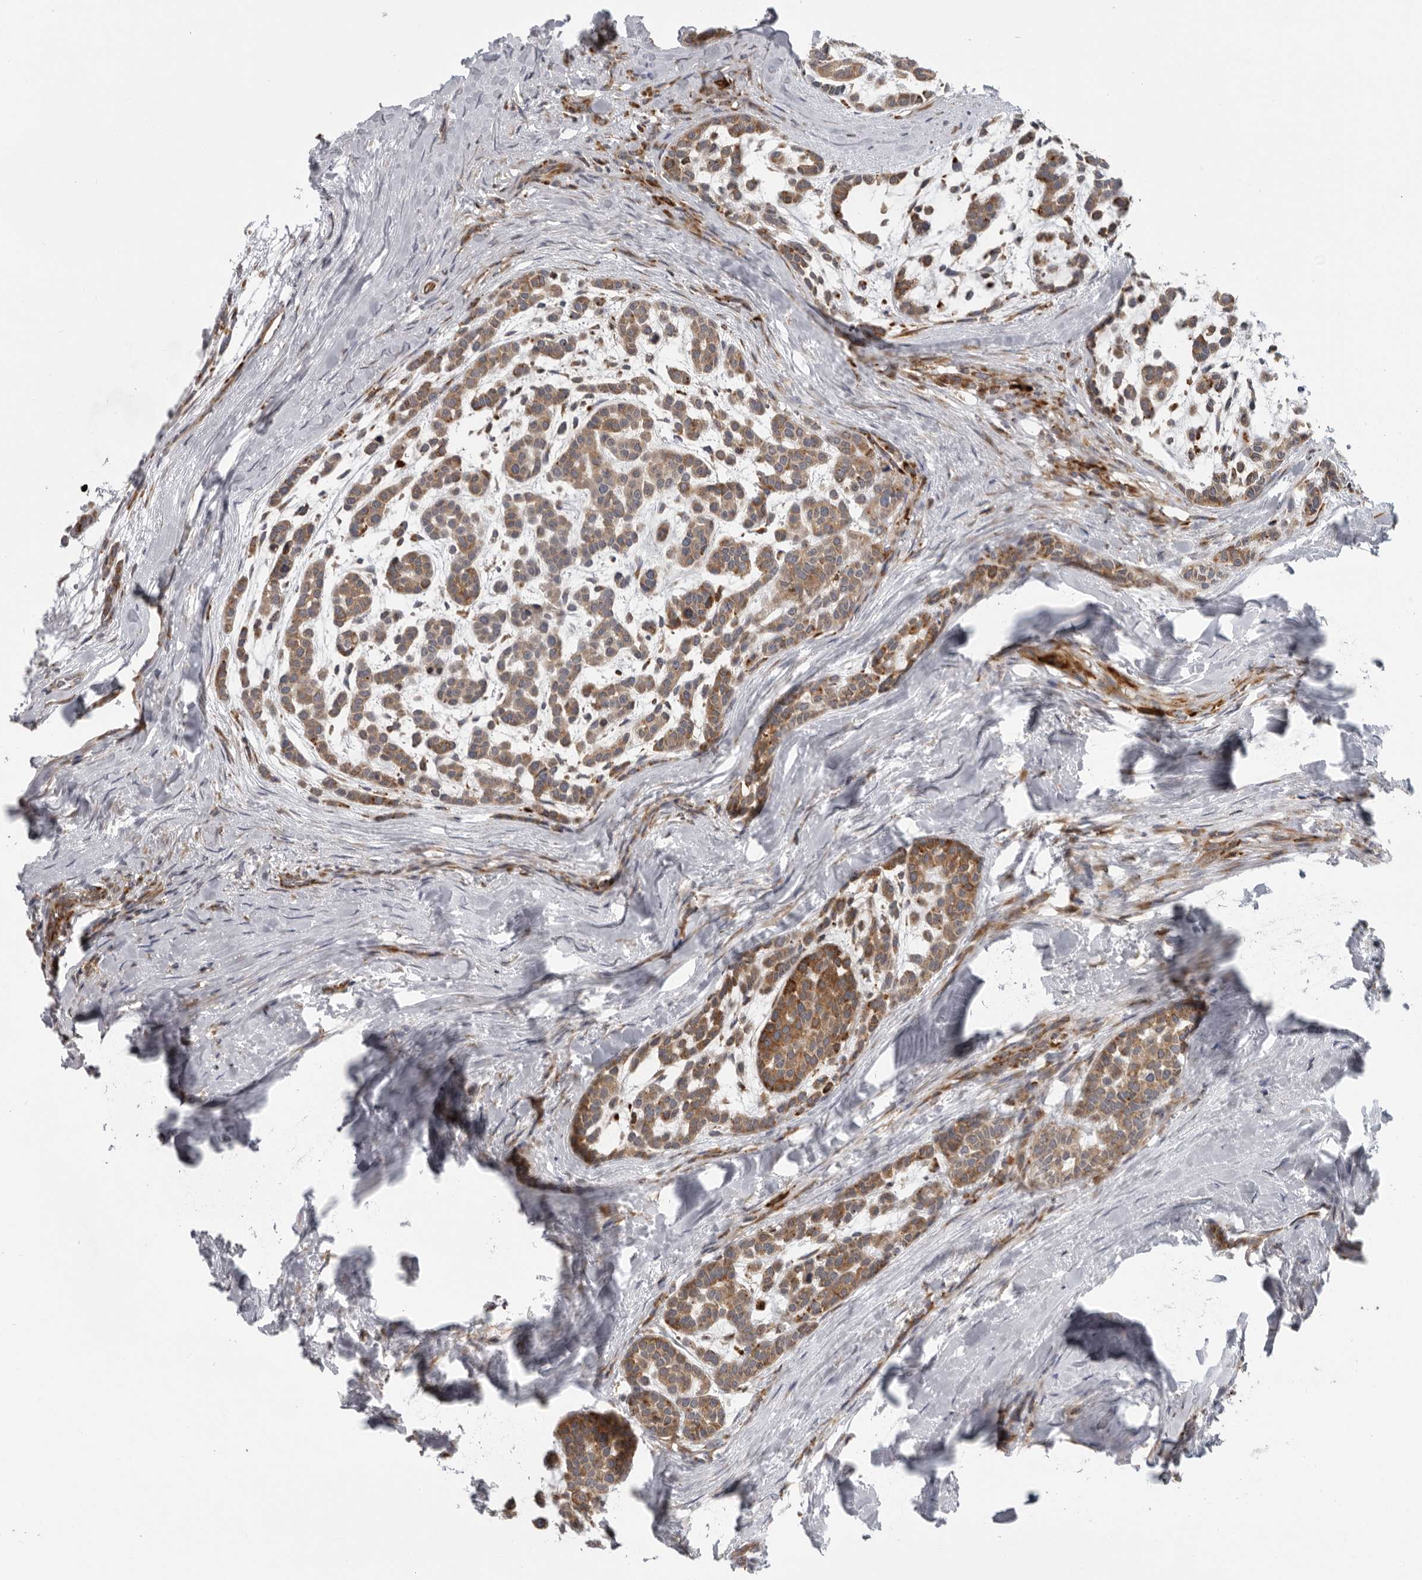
{"staining": {"intensity": "moderate", "quantity": ">75%", "location": "cytoplasmic/membranous"}, "tissue": "head and neck cancer", "cell_type": "Tumor cells", "image_type": "cancer", "snomed": [{"axis": "morphology", "description": "Adenocarcinoma, NOS"}, {"axis": "morphology", "description": "Adenoma, NOS"}, {"axis": "topography", "description": "Head-Neck"}], "caption": "Protein expression analysis of human adenoma (head and neck) reveals moderate cytoplasmic/membranous positivity in about >75% of tumor cells.", "gene": "ALPK2", "patient": {"sex": "female", "age": 55}}